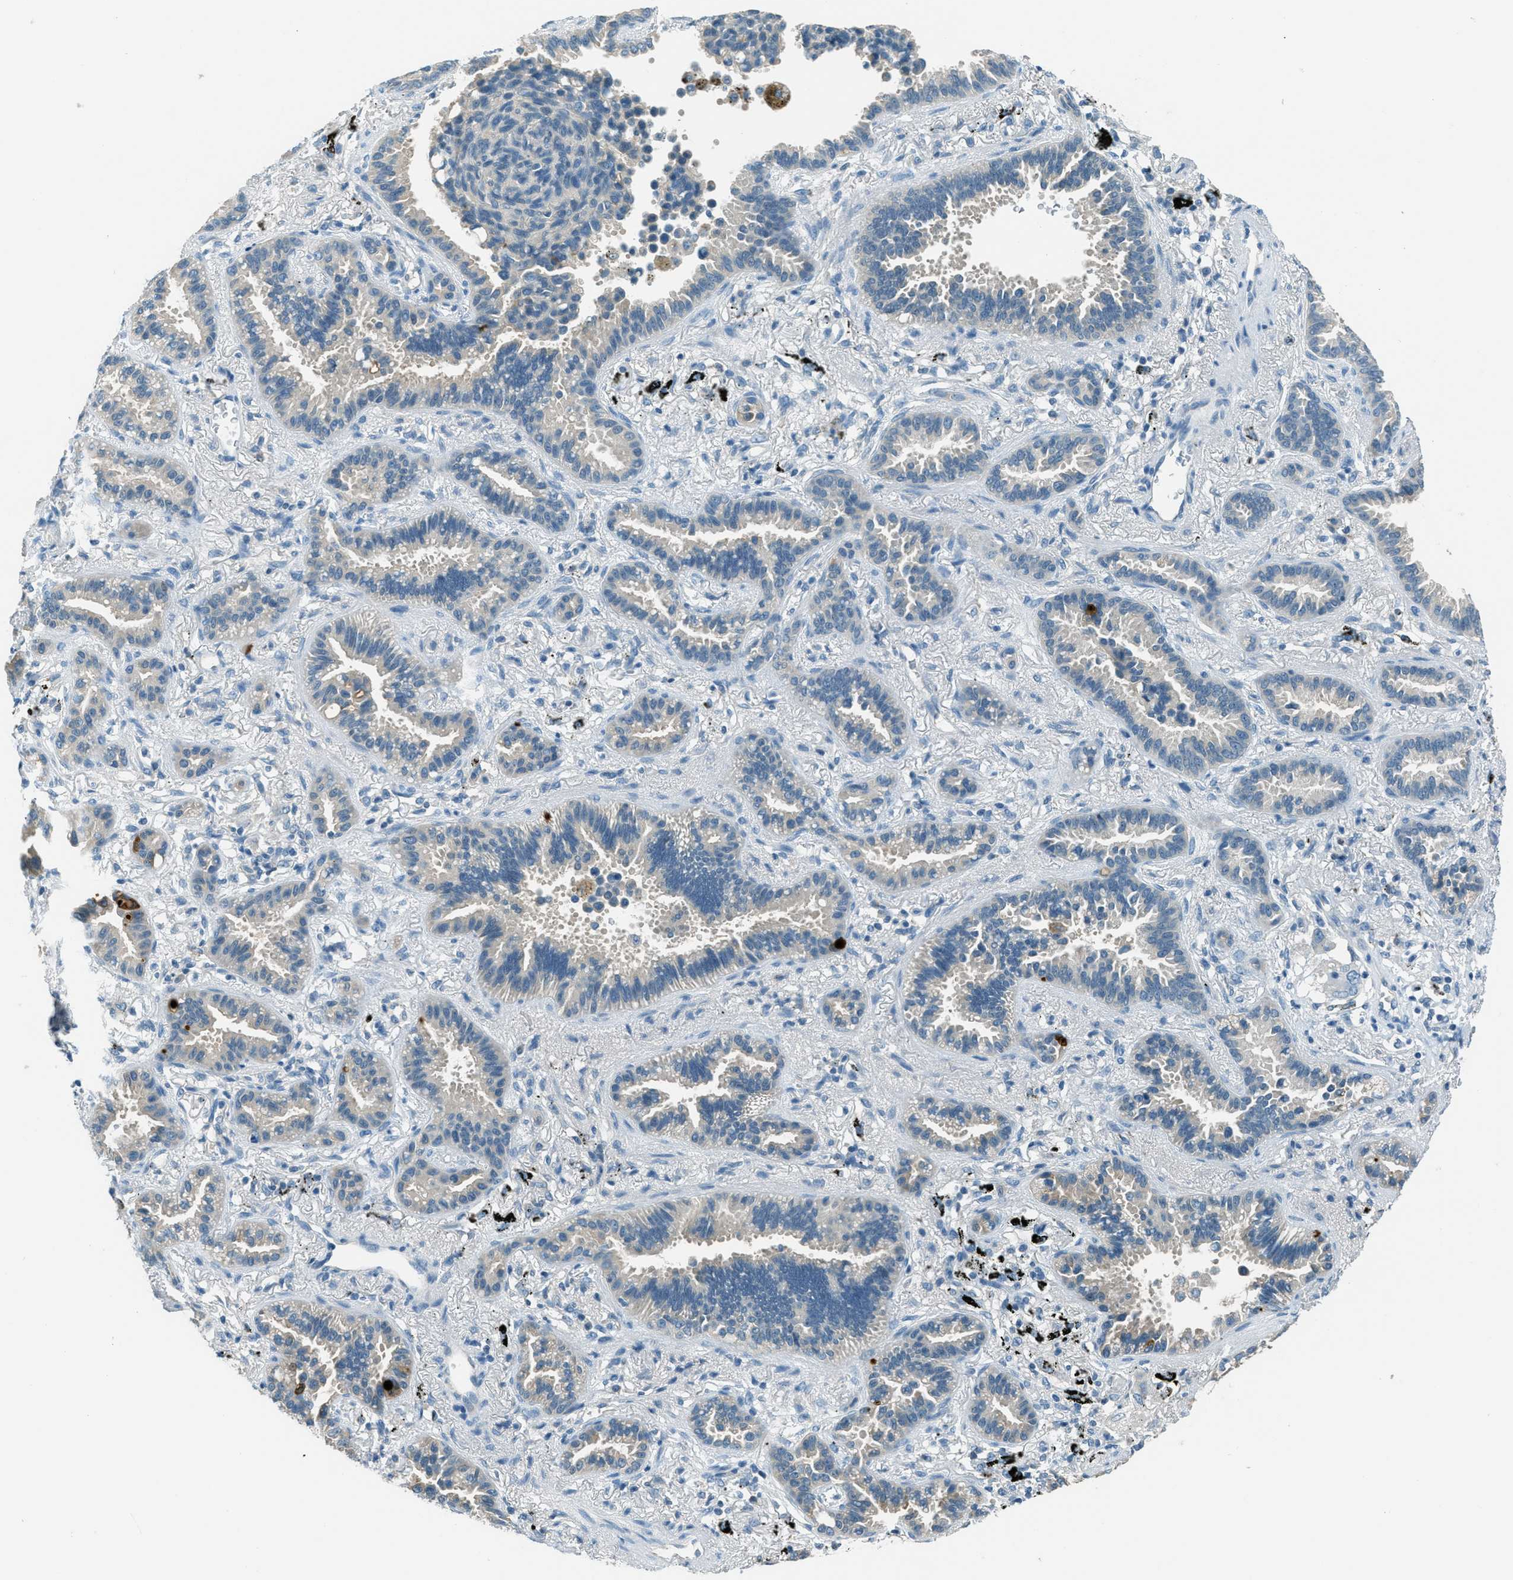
{"staining": {"intensity": "negative", "quantity": "none", "location": "none"}, "tissue": "lung cancer", "cell_type": "Tumor cells", "image_type": "cancer", "snomed": [{"axis": "morphology", "description": "Normal tissue, NOS"}, {"axis": "morphology", "description": "Adenocarcinoma, NOS"}, {"axis": "topography", "description": "Lung"}], "caption": "IHC of lung cancer (adenocarcinoma) displays no positivity in tumor cells.", "gene": "MSLN", "patient": {"sex": "male", "age": 59}}